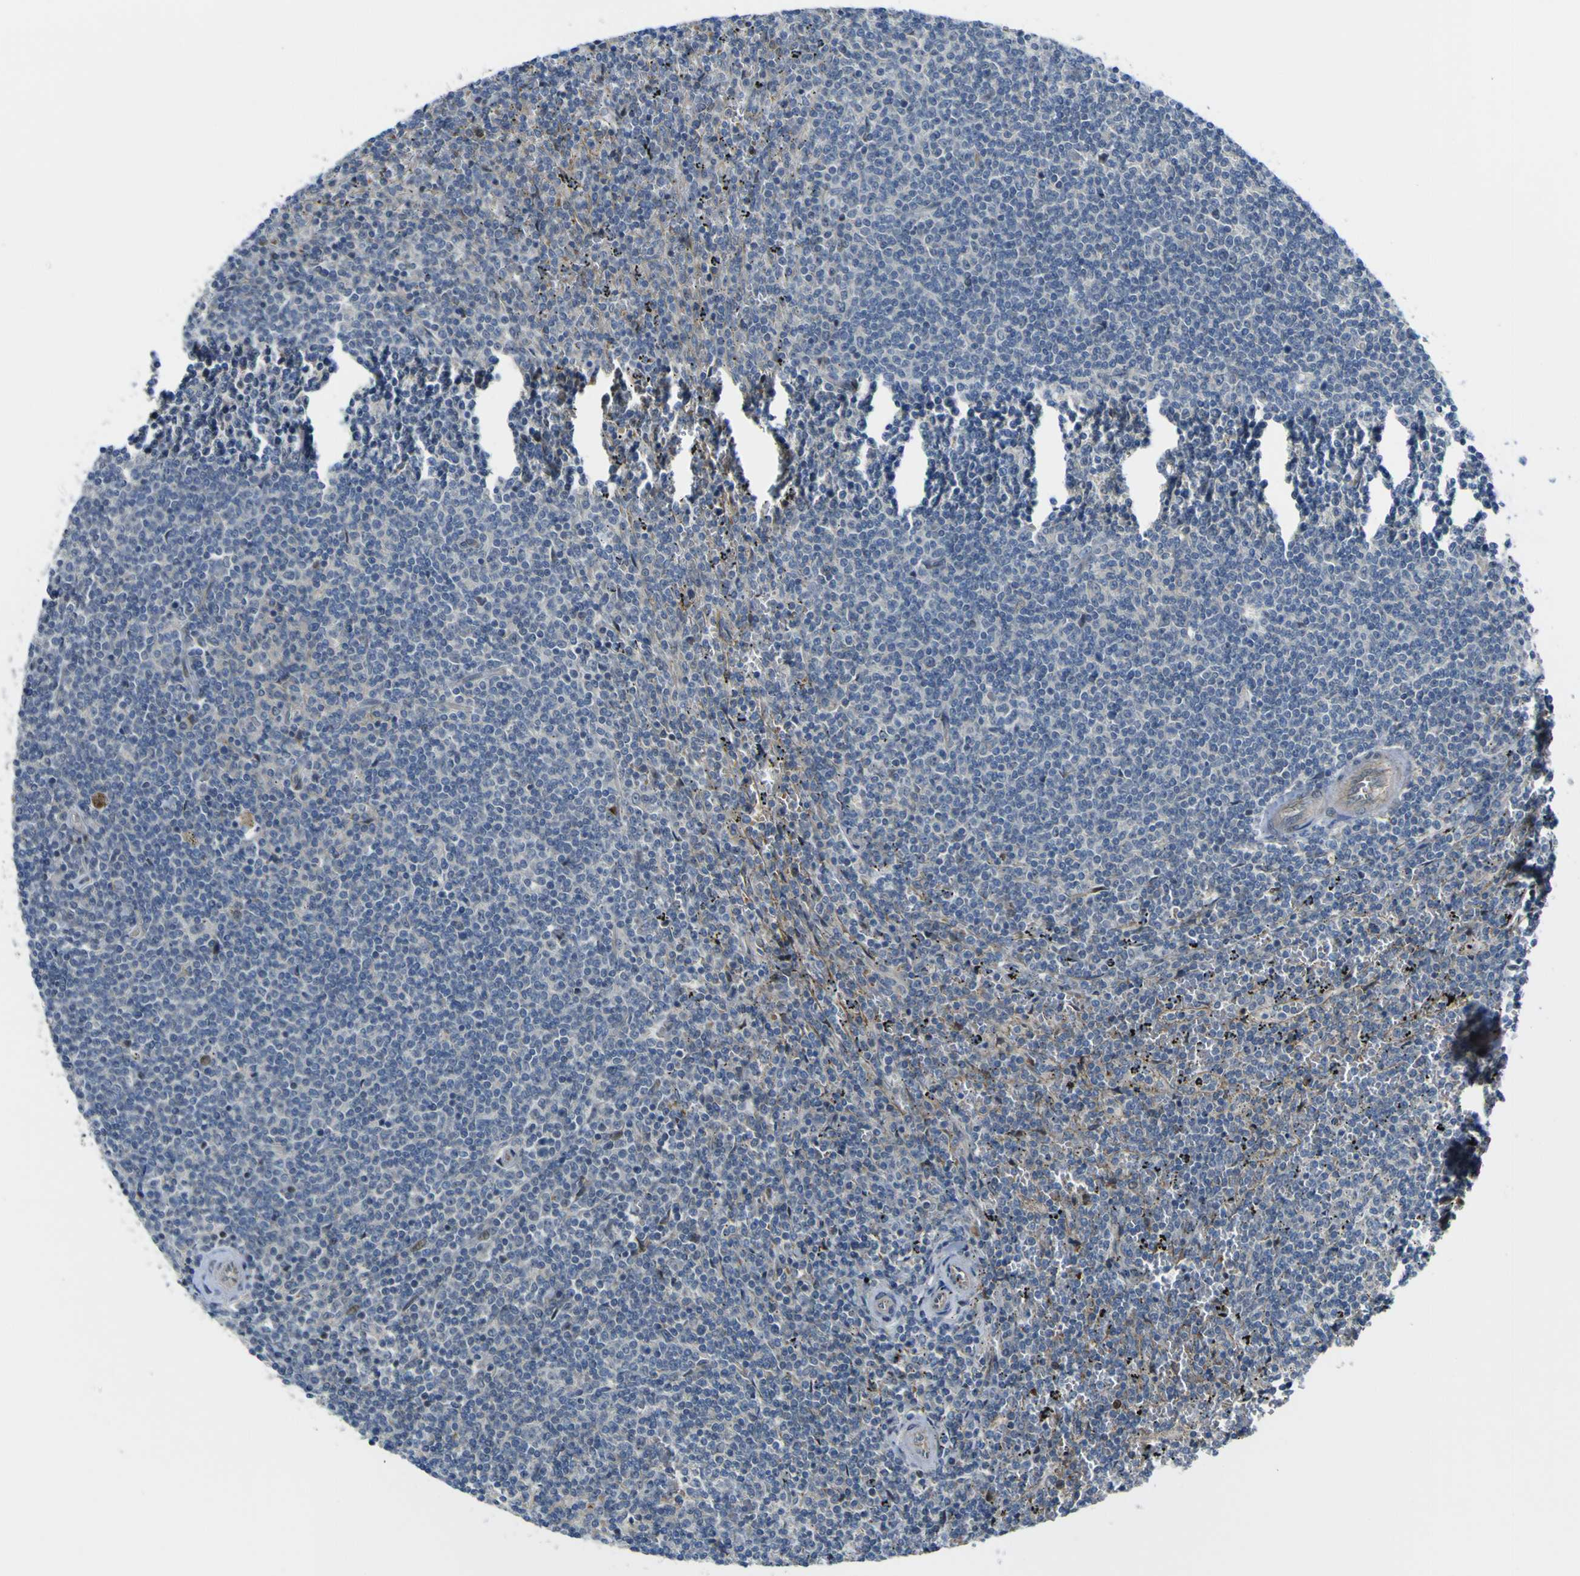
{"staining": {"intensity": "moderate", "quantity": "<25%", "location": "cytoplasmic/membranous"}, "tissue": "lymphoma", "cell_type": "Tumor cells", "image_type": "cancer", "snomed": [{"axis": "morphology", "description": "Malignant lymphoma, non-Hodgkin's type, Low grade"}, {"axis": "topography", "description": "Spleen"}], "caption": "Immunohistochemical staining of human malignant lymphoma, non-Hodgkin's type (low-grade) displays low levels of moderate cytoplasmic/membranous protein positivity in approximately <25% of tumor cells.", "gene": "KDM7A", "patient": {"sex": "female", "age": 50}}